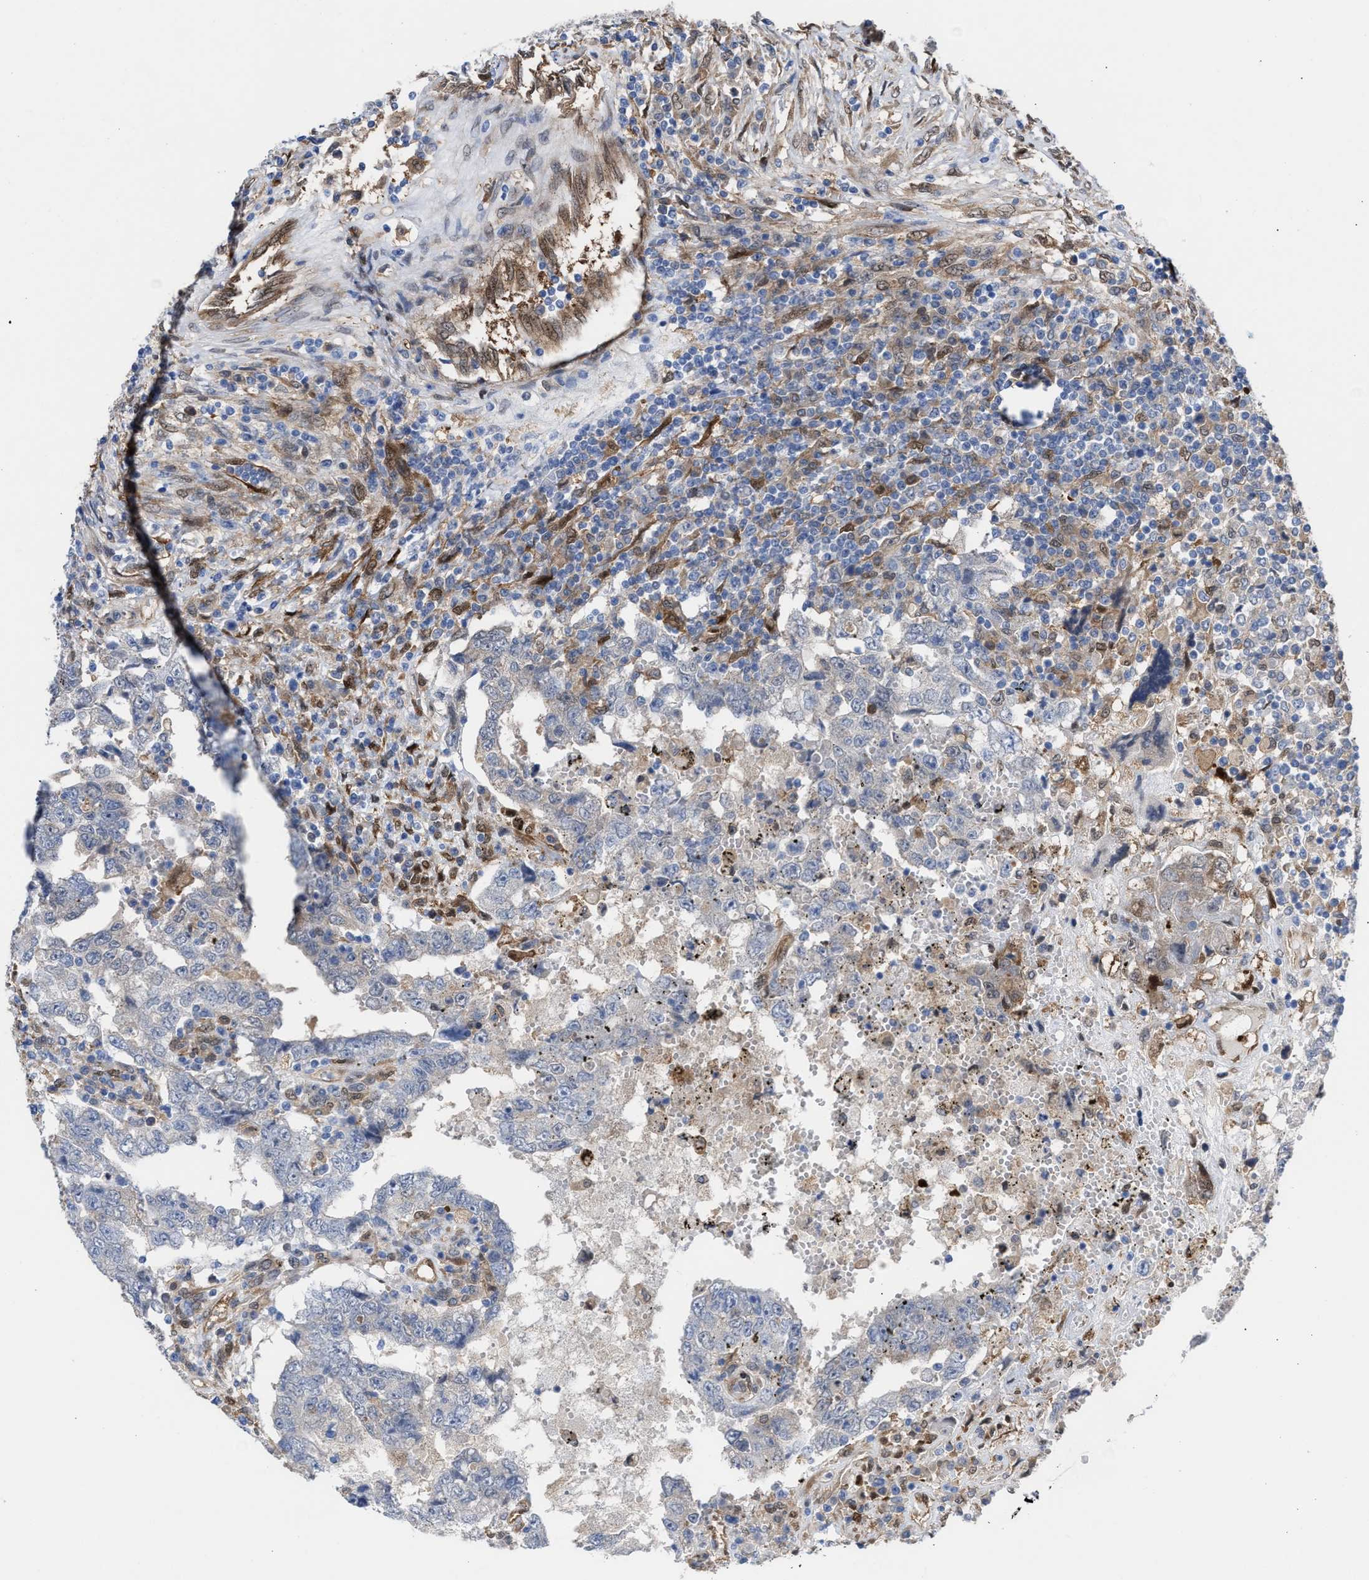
{"staining": {"intensity": "negative", "quantity": "none", "location": "none"}, "tissue": "testis cancer", "cell_type": "Tumor cells", "image_type": "cancer", "snomed": [{"axis": "morphology", "description": "Carcinoma, Embryonal, NOS"}, {"axis": "topography", "description": "Testis"}], "caption": "Image shows no significant protein staining in tumor cells of embryonal carcinoma (testis).", "gene": "TP53I3", "patient": {"sex": "male", "age": 26}}